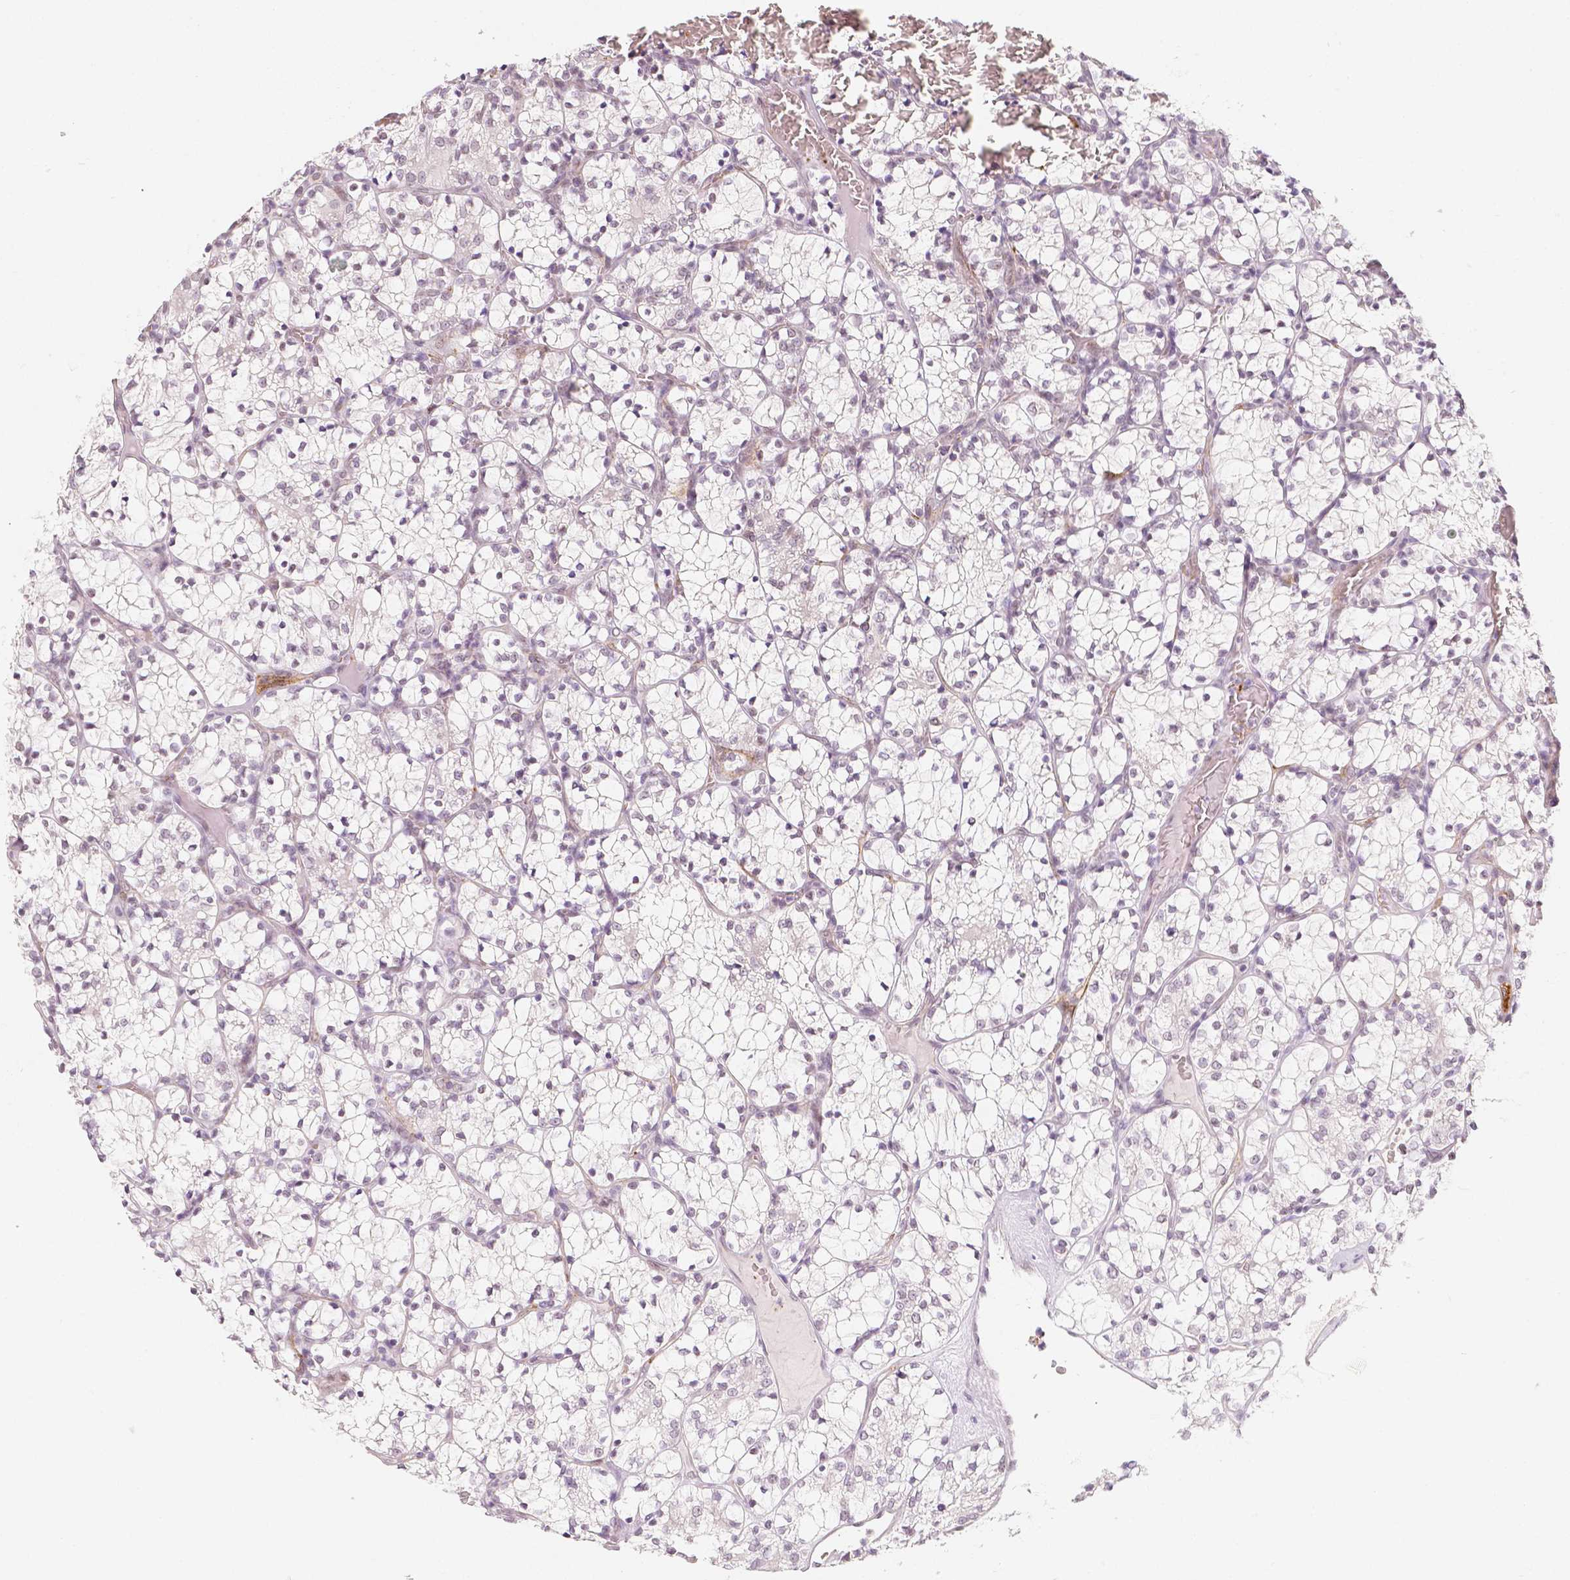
{"staining": {"intensity": "negative", "quantity": "none", "location": "none"}, "tissue": "renal cancer", "cell_type": "Tumor cells", "image_type": "cancer", "snomed": [{"axis": "morphology", "description": "Adenocarcinoma, NOS"}, {"axis": "topography", "description": "Kidney"}], "caption": "Immunohistochemistry of human renal cancer demonstrates no positivity in tumor cells.", "gene": "KDM5B", "patient": {"sex": "female", "age": 69}}